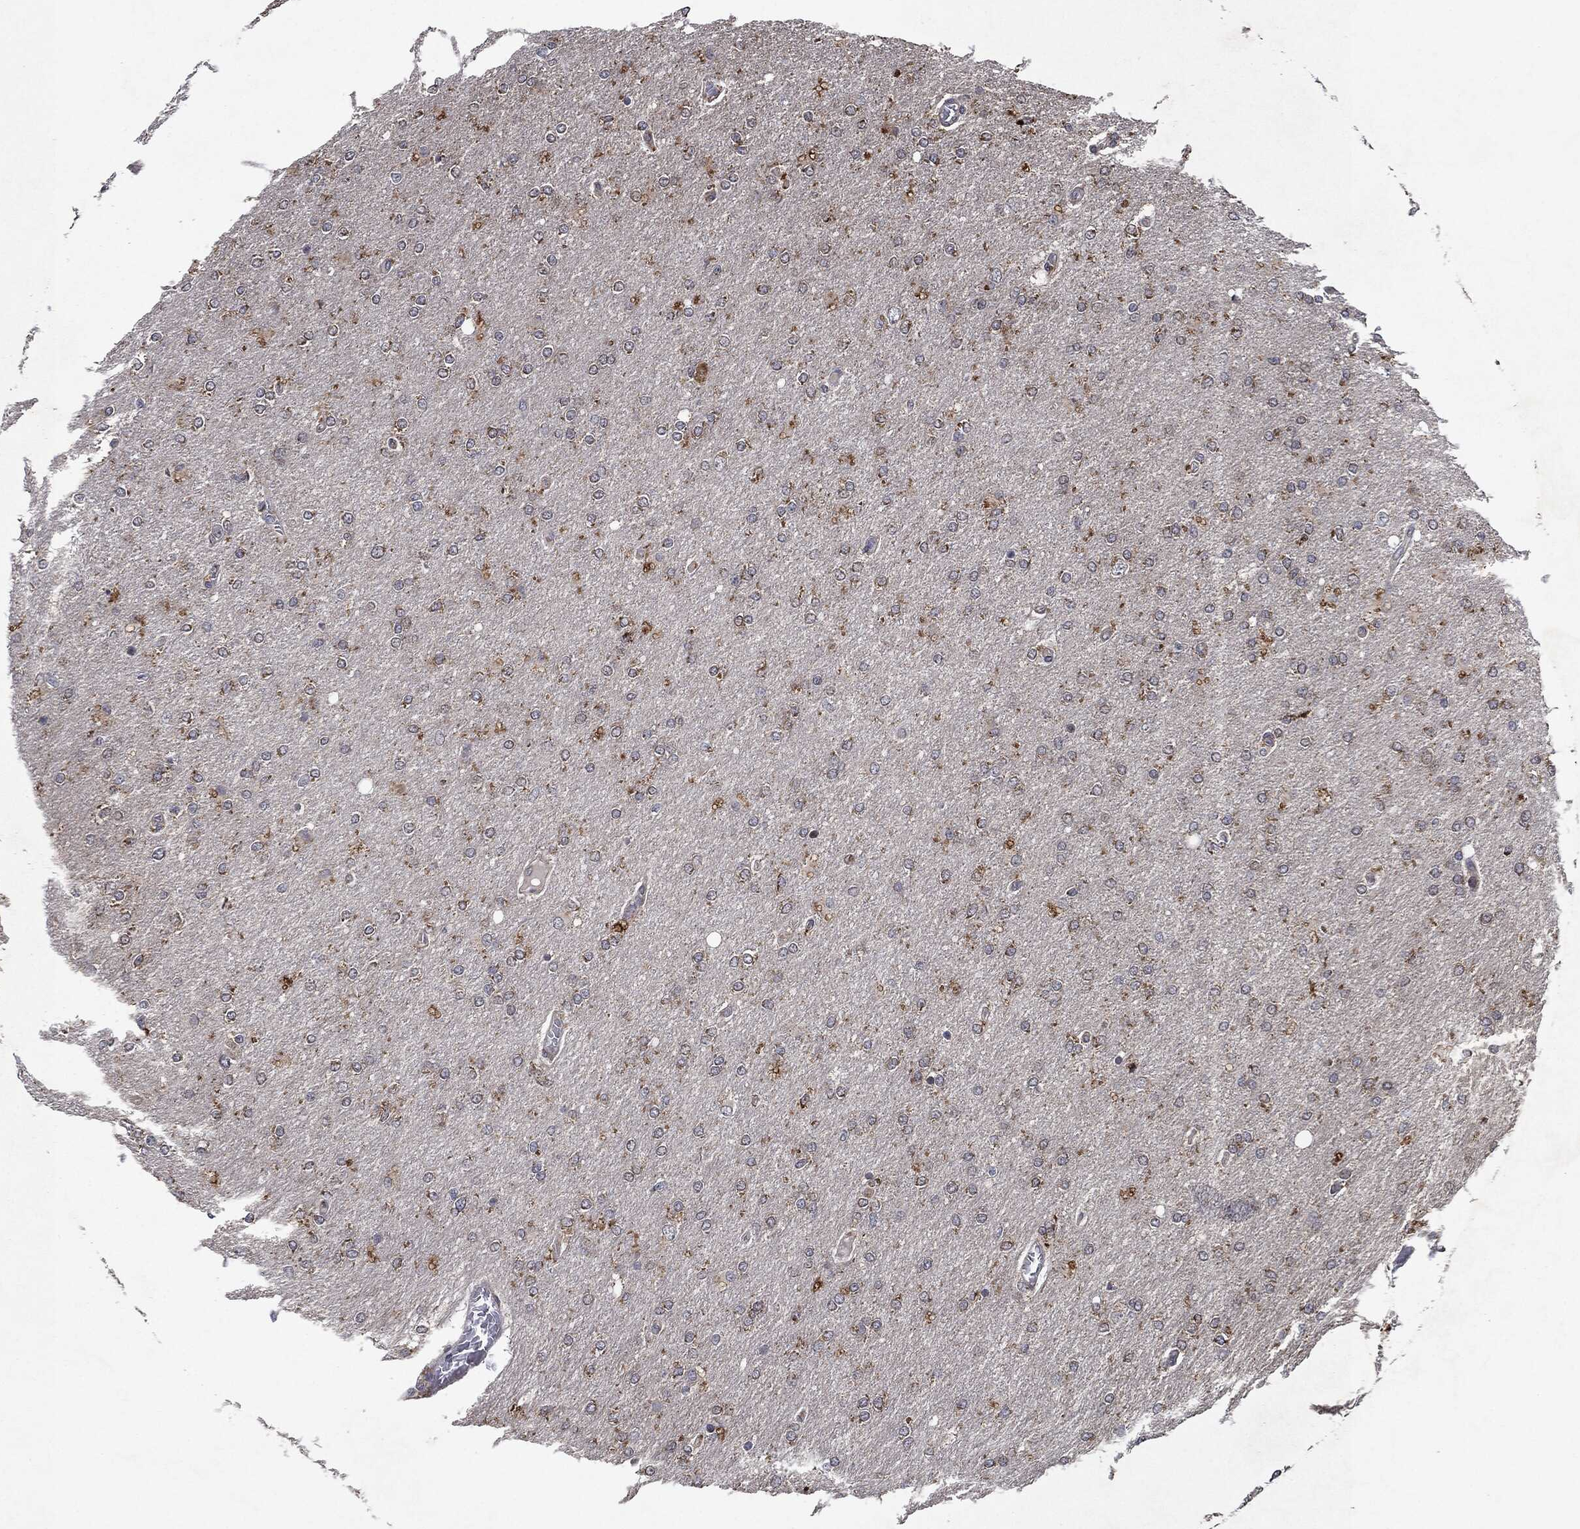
{"staining": {"intensity": "moderate", "quantity": "<25%", "location": "cytoplasmic/membranous"}, "tissue": "glioma", "cell_type": "Tumor cells", "image_type": "cancer", "snomed": [{"axis": "morphology", "description": "Glioma, malignant, High grade"}, {"axis": "topography", "description": "Cerebral cortex"}], "caption": "Protein expression analysis of human glioma reveals moderate cytoplasmic/membranous expression in approximately <25% of tumor cells.", "gene": "SLC31A2", "patient": {"sex": "male", "age": 70}}